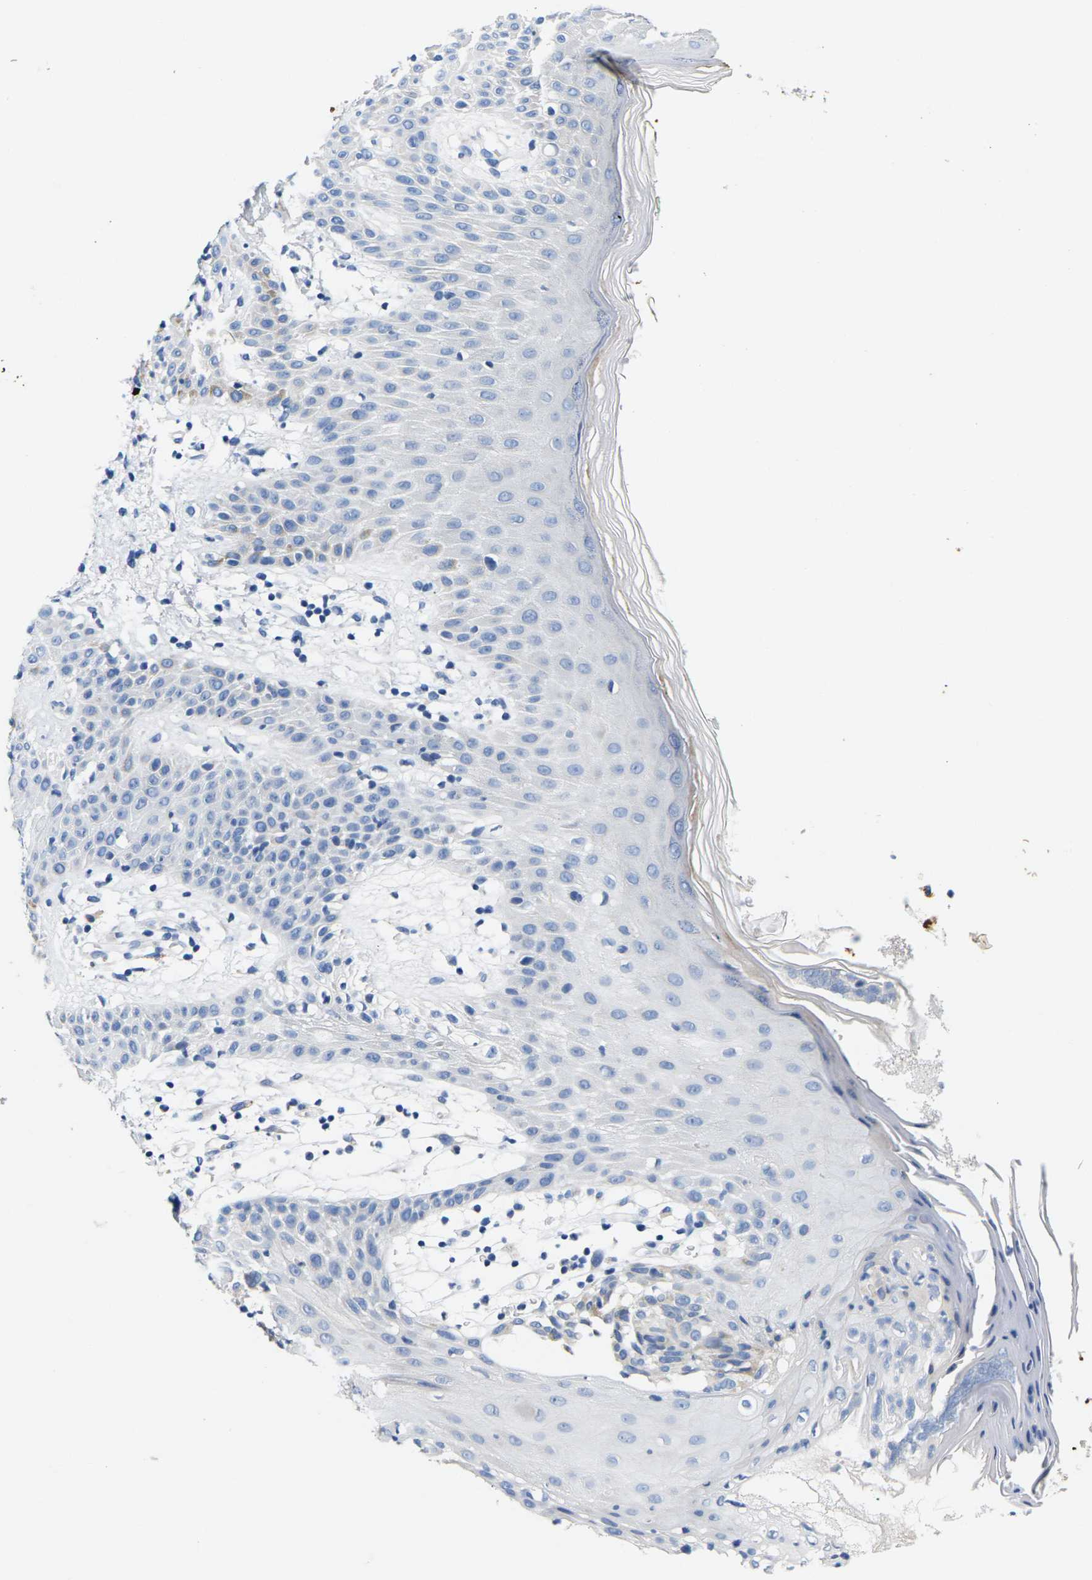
{"staining": {"intensity": "negative", "quantity": "none", "location": "none"}, "tissue": "melanoma", "cell_type": "Tumor cells", "image_type": "cancer", "snomed": [{"axis": "morphology", "description": "Malignant melanoma, NOS"}, {"axis": "topography", "description": "Skin"}], "caption": "Human malignant melanoma stained for a protein using IHC exhibits no positivity in tumor cells.", "gene": "NOCT", "patient": {"sex": "female", "age": 46}}